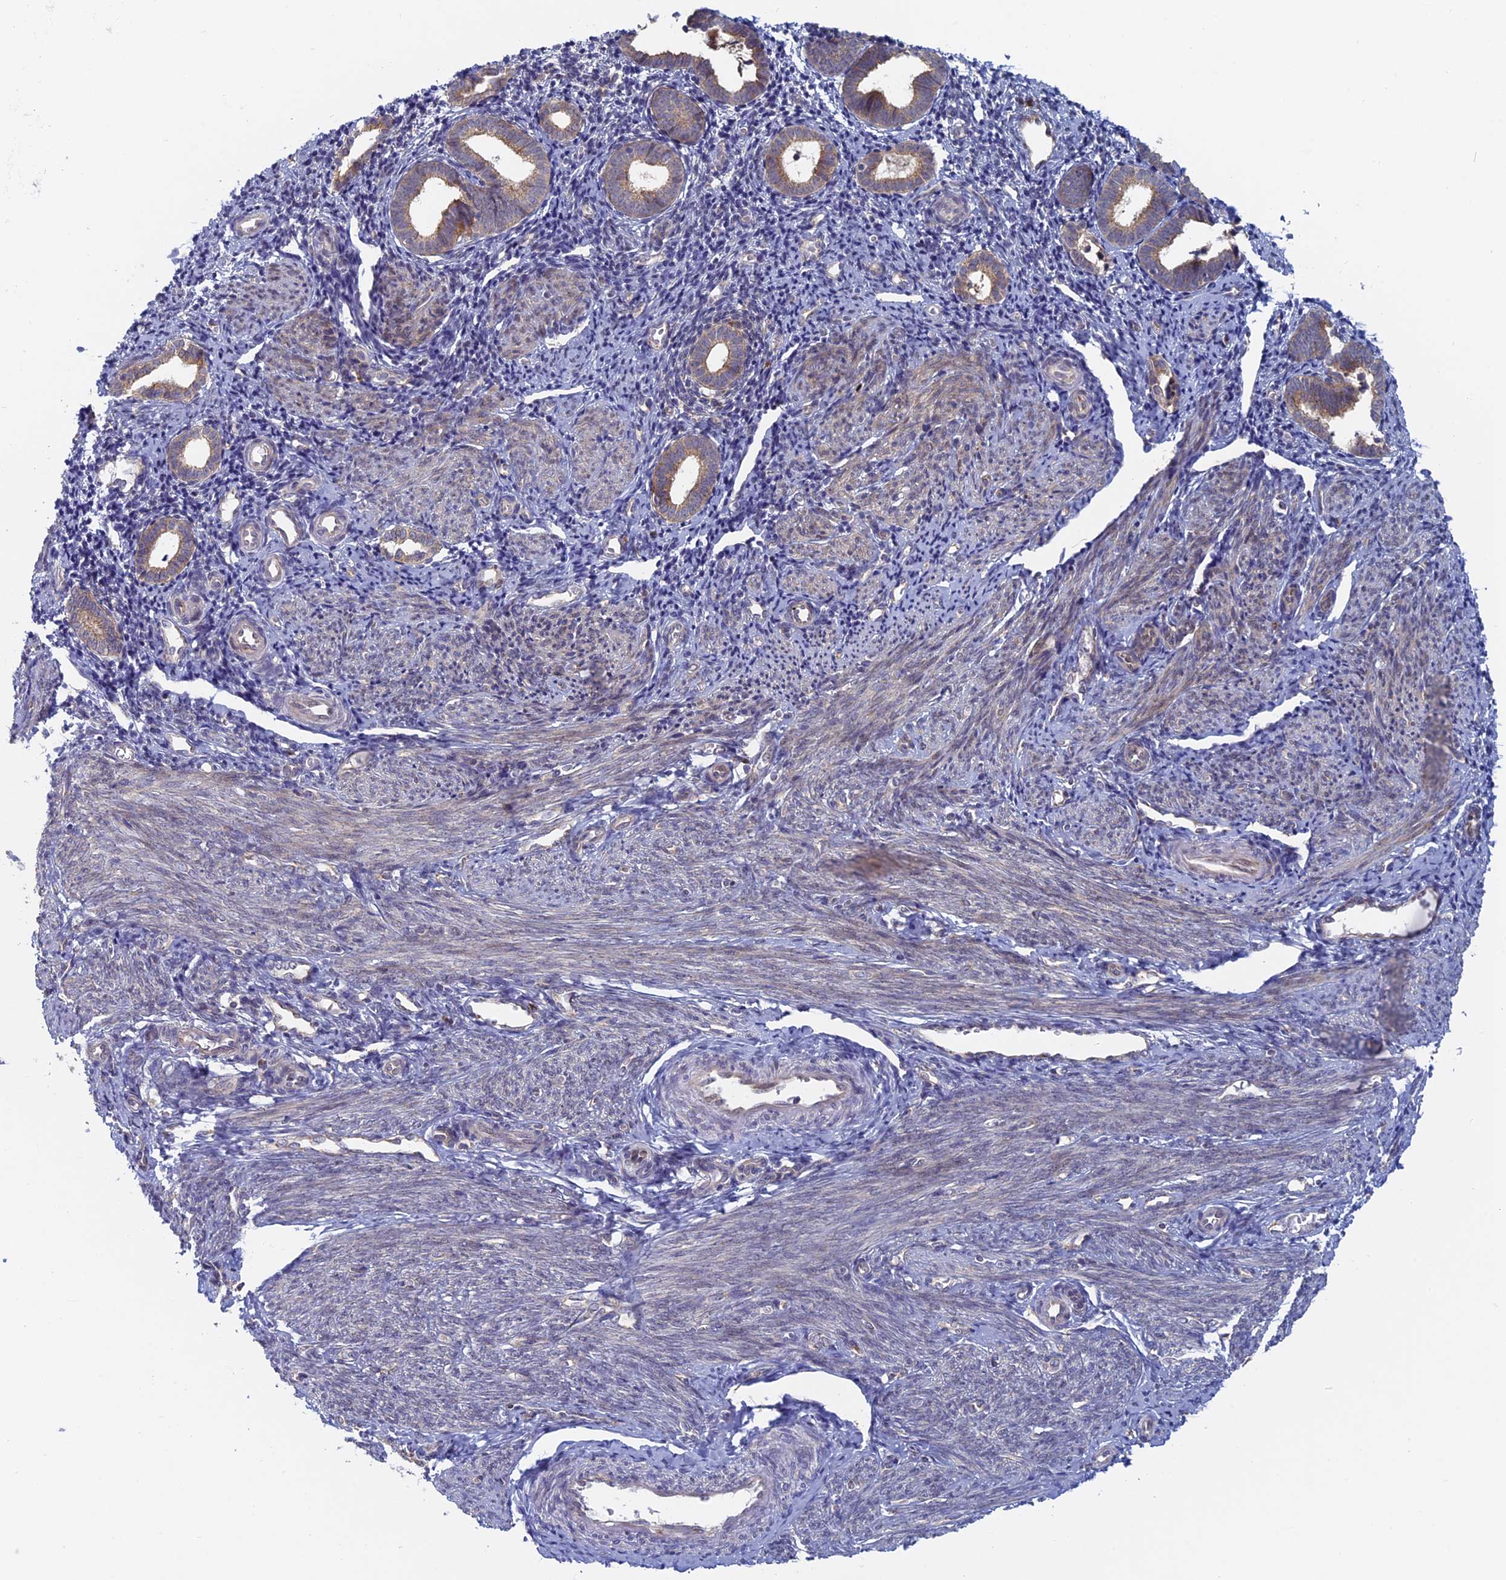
{"staining": {"intensity": "weak", "quantity": "<25%", "location": "cytoplasmic/membranous"}, "tissue": "endometrium", "cell_type": "Cells in endometrial stroma", "image_type": "normal", "snomed": [{"axis": "morphology", "description": "Normal tissue, NOS"}, {"axis": "topography", "description": "Endometrium"}], "caption": "An IHC micrograph of benign endometrium is shown. There is no staining in cells in endometrial stroma of endometrium.", "gene": "TBC1D30", "patient": {"sex": "female", "age": 56}}